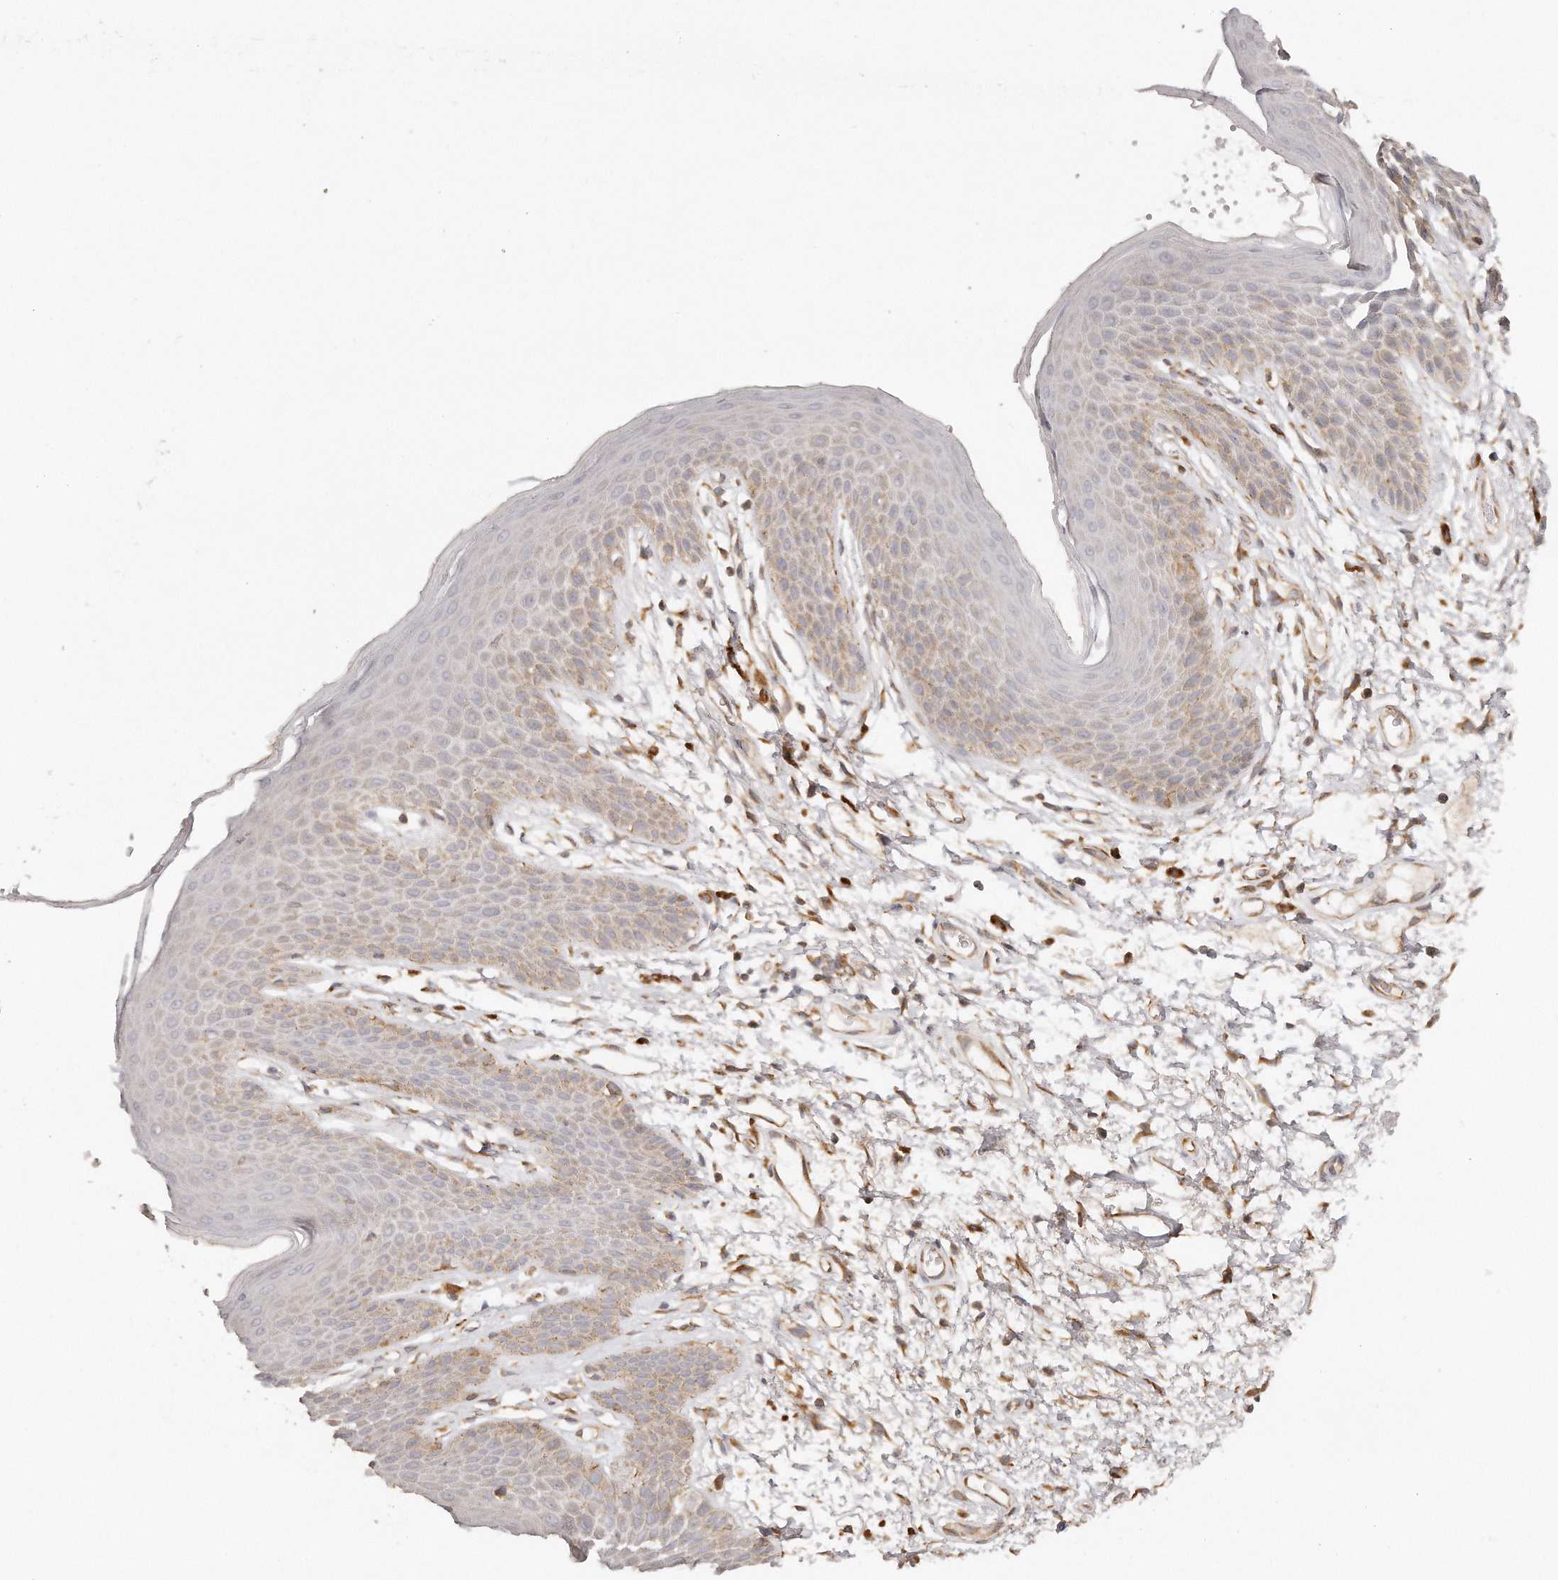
{"staining": {"intensity": "weak", "quantity": "25%-75%", "location": "cytoplasmic/membranous"}, "tissue": "skin", "cell_type": "Epidermal cells", "image_type": "normal", "snomed": [{"axis": "morphology", "description": "Normal tissue, NOS"}, {"axis": "morphology", "description": "Squamous cell carcinoma, NOS"}, {"axis": "topography", "description": "Vulva"}], "caption": "Immunohistochemical staining of normal skin exhibits low levels of weak cytoplasmic/membranous positivity in about 25%-75% of epidermal cells.", "gene": "TTLL4", "patient": {"sex": "female", "age": 85}}